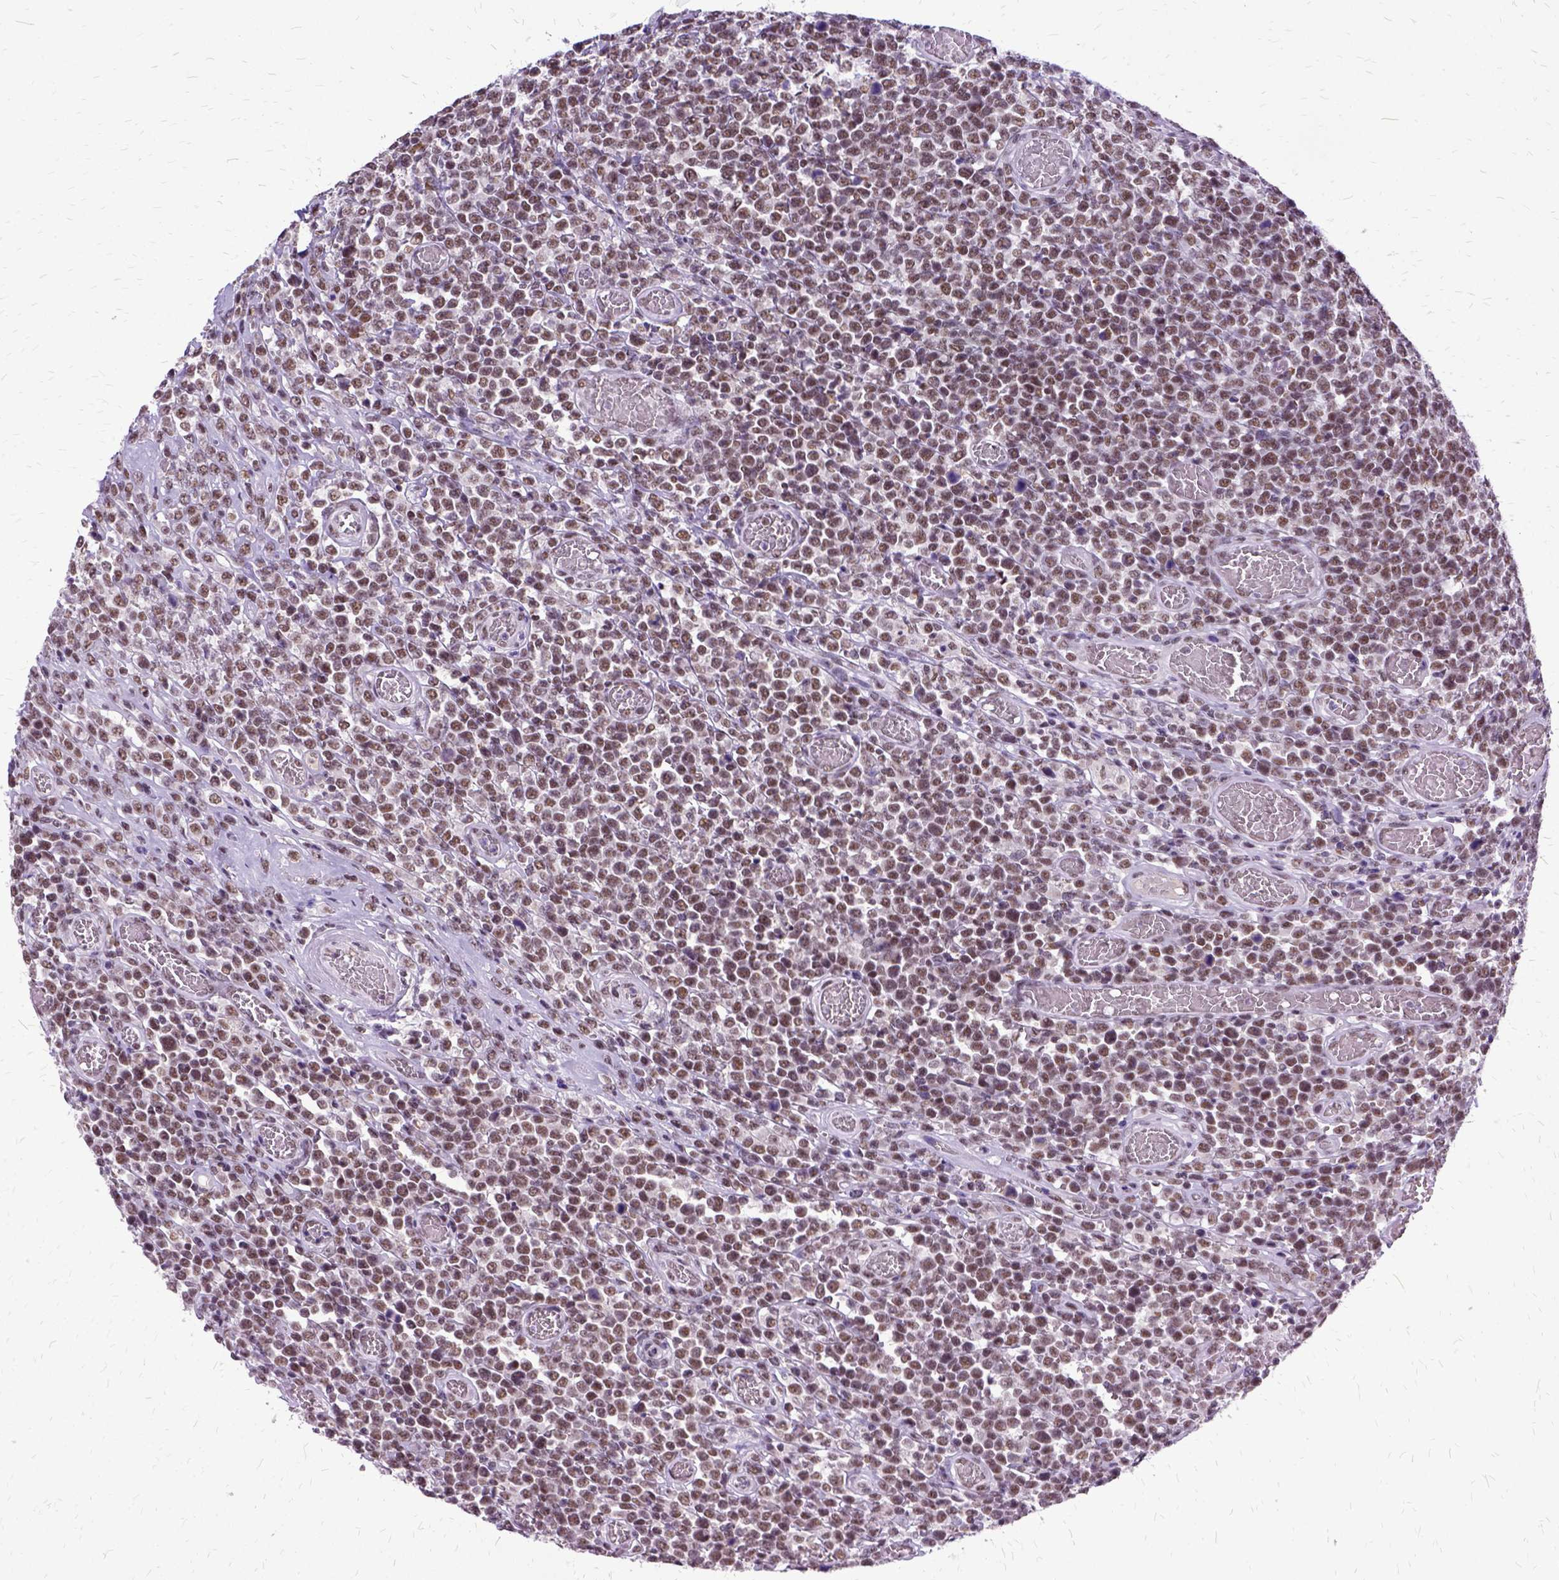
{"staining": {"intensity": "moderate", "quantity": ">75%", "location": "nuclear"}, "tissue": "lymphoma", "cell_type": "Tumor cells", "image_type": "cancer", "snomed": [{"axis": "morphology", "description": "Malignant lymphoma, non-Hodgkin's type, High grade"}, {"axis": "topography", "description": "Soft tissue"}], "caption": "A brown stain labels moderate nuclear positivity of a protein in human lymphoma tumor cells. (Stains: DAB (3,3'-diaminobenzidine) in brown, nuclei in blue, Microscopy: brightfield microscopy at high magnification).", "gene": "SETD1A", "patient": {"sex": "female", "age": 56}}